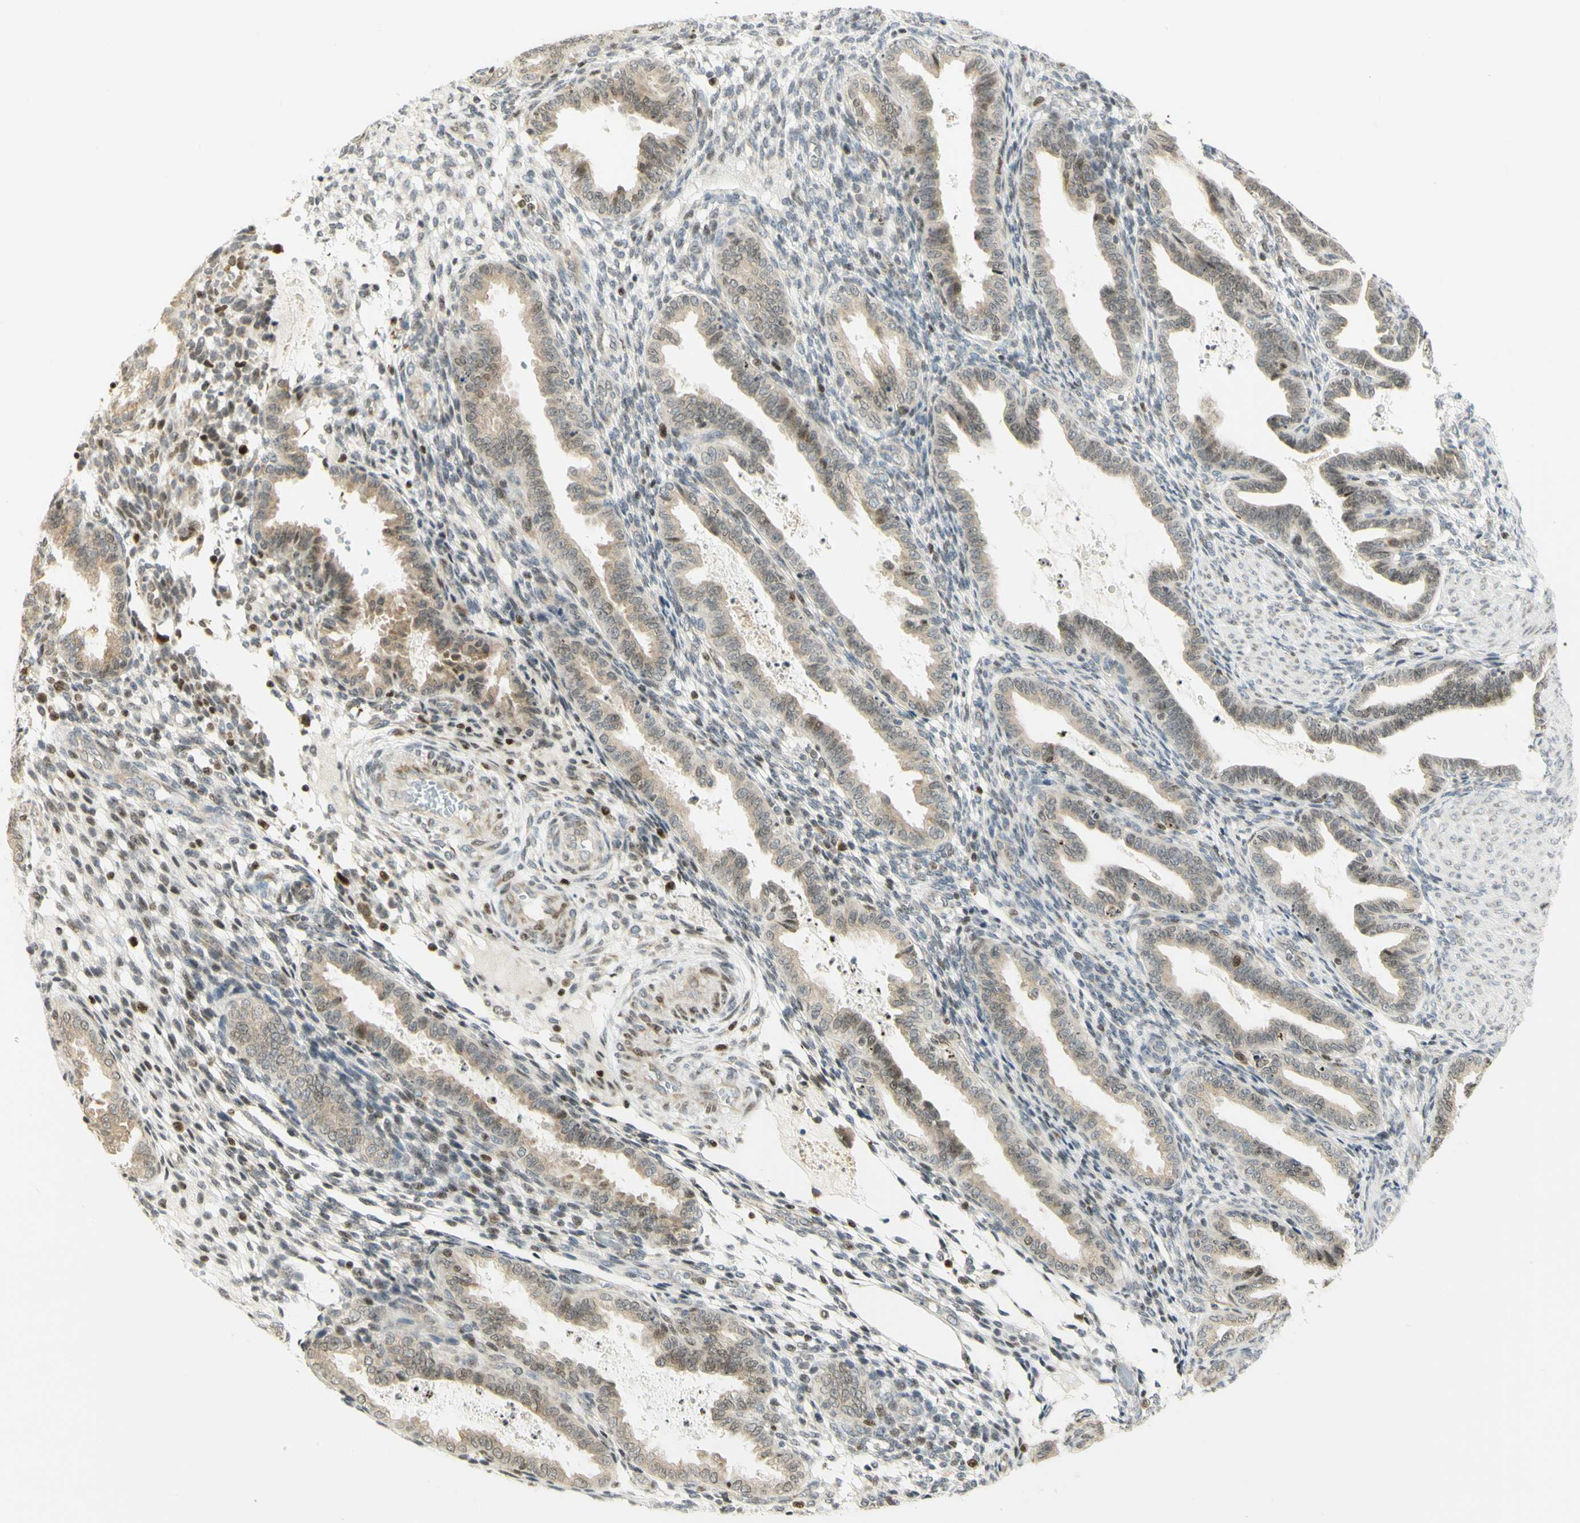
{"staining": {"intensity": "moderate", "quantity": "<25%", "location": "nuclear"}, "tissue": "endometrium", "cell_type": "Cells in endometrial stroma", "image_type": "normal", "snomed": [{"axis": "morphology", "description": "Normal tissue, NOS"}, {"axis": "topography", "description": "Endometrium"}], "caption": "Normal endometrium exhibits moderate nuclear positivity in about <25% of cells in endometrial stroma, visualized by immunohistochemistry. The staining was performed using DAB (3,3'-diaminobenzidine) to visualize the protein expression in brown, while the nuclei were stained in blue with hematoxylin (Magnification: 20x).", "gene": "KIF11", "patient": {"sex": "female", "age": 33}}